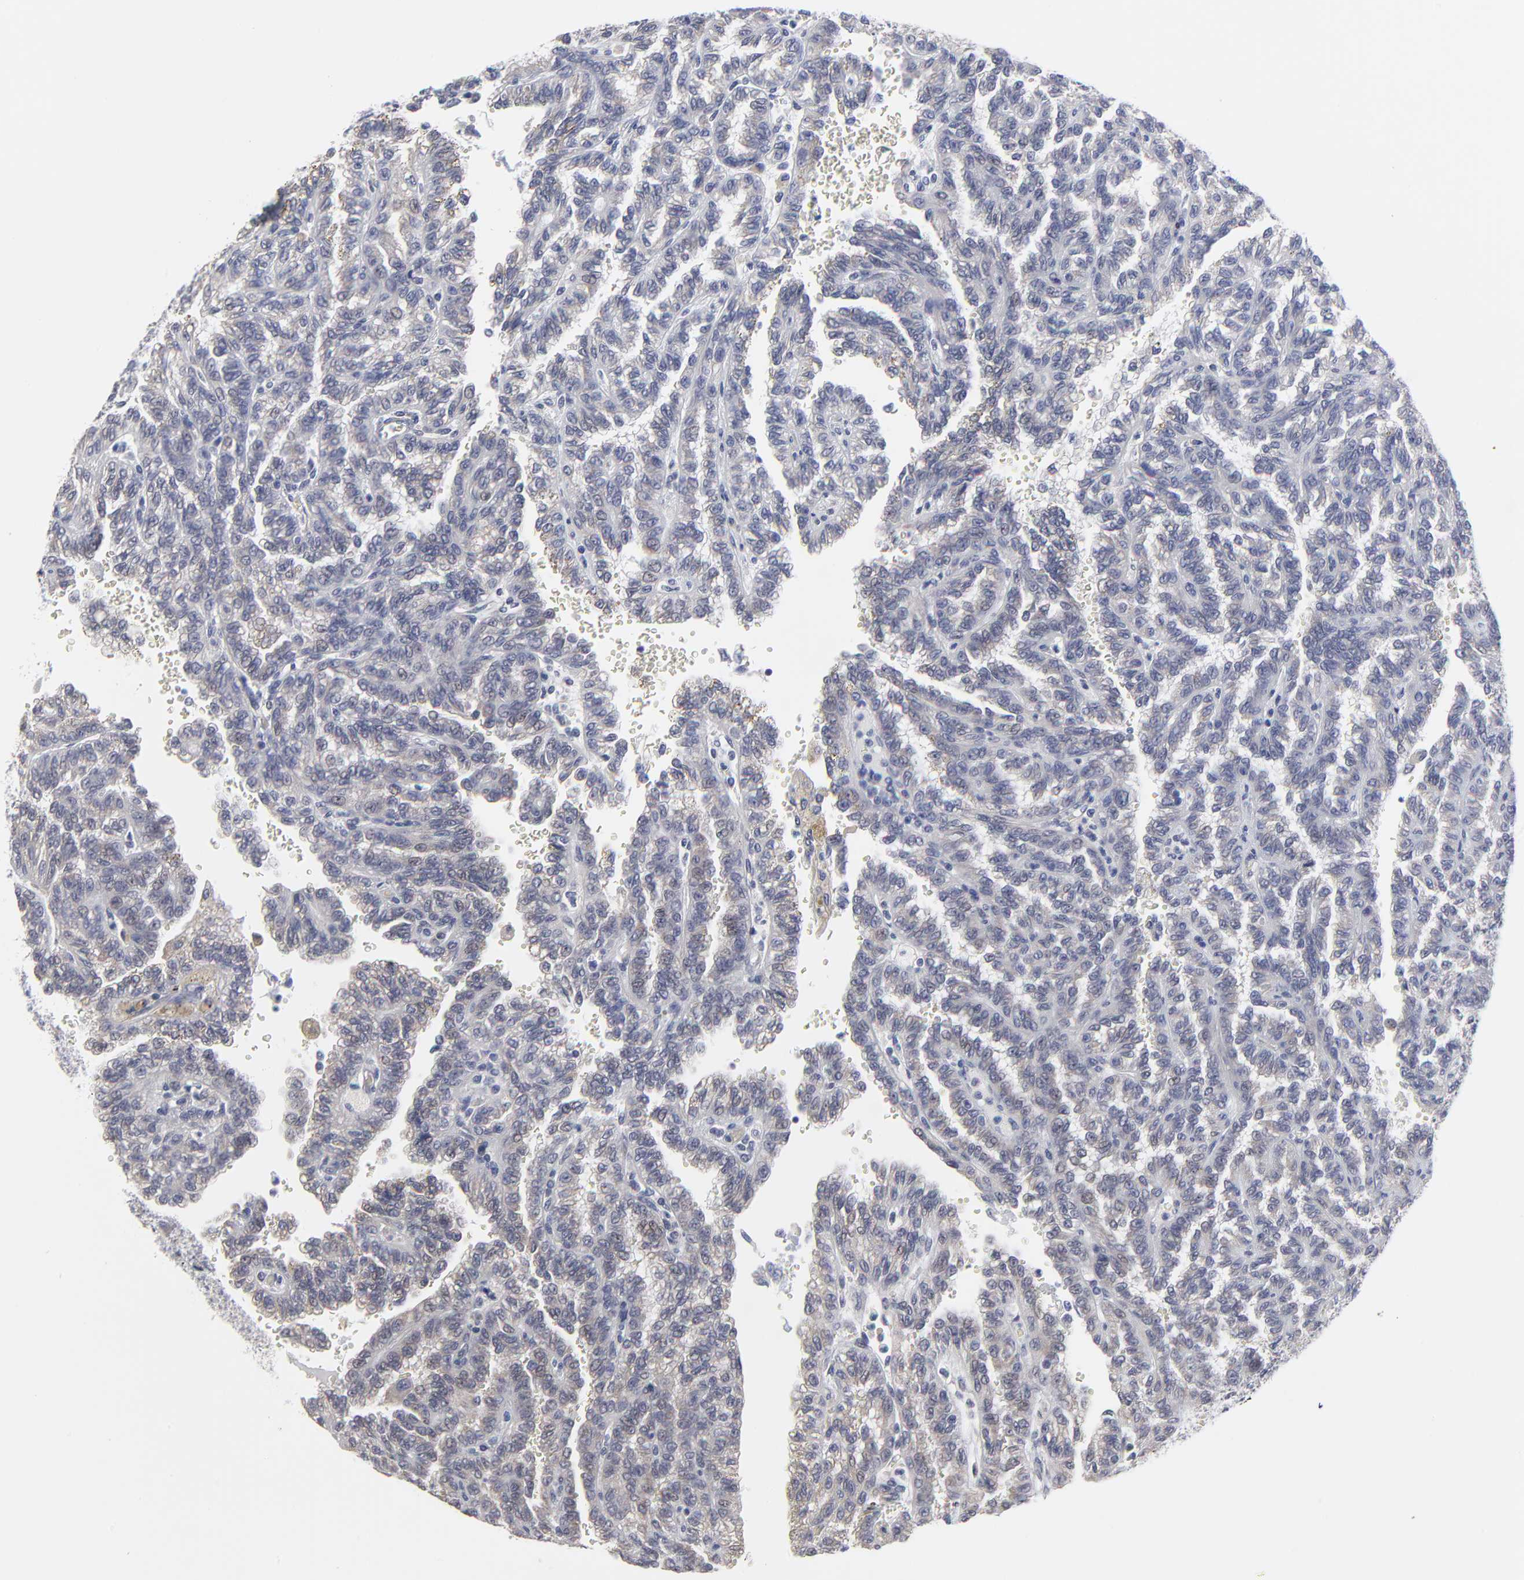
{"staining": {"intensity": "negative", "quantity": "none", "location": "none"}, "tissue": "renal cancer", "cell_type": "Tumor cells", "image_type": "cancer", "snomed": [{"axis": "morphology", "description": "Inflammation, NOS"}, {"axis": "morphology", "description": "Adenocarcinoma, NOS"}, {"axis": "topography", "description": "Kidney"}], "caption": "A histopathology image of renal cancer stained for a protein exhibits no brown staining in tumor cells.", "gene": "MAGEA10", "patient": {"sex": "male", "age": 68}}